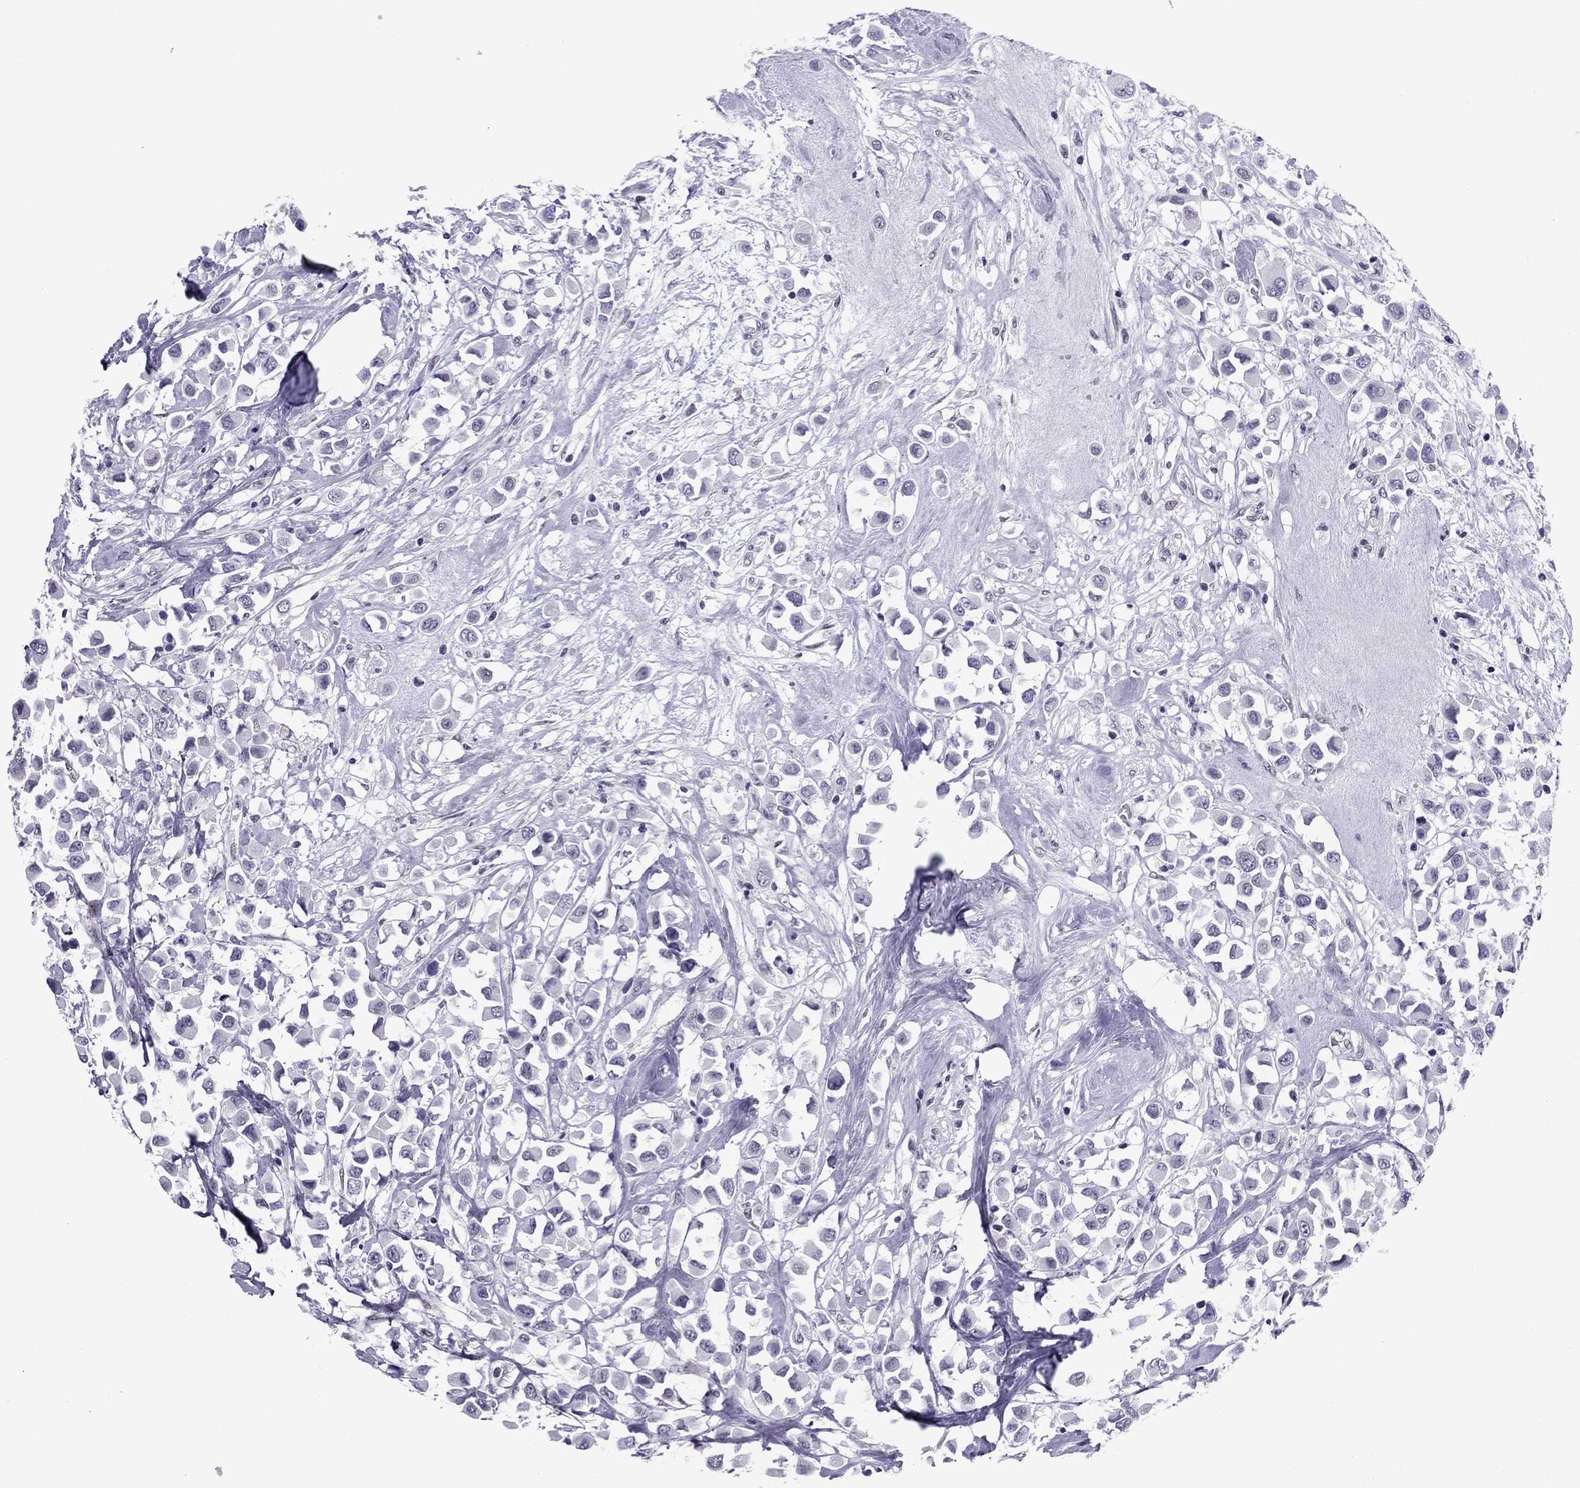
{"staining": {"intensity": "negative", "quantity": "none", "location": "none"}, "tissue": "breast cancer", "cell_type": "Tumor cells", "image_type": "cancer", "snomed": [{"axis": "morphology", "description": "Duct carcinoma"}, {"axis": "topography", "description": "Breast"}], "caption": "IHC histopathology image of neoplastic tissue: human breast cancer (invasive ductal carcinoma) stained with DAB exhibits no significant protein positivity in tumor cells.", "gene": "ZNF646", "patient": {"sex": "female", "age": 61}}